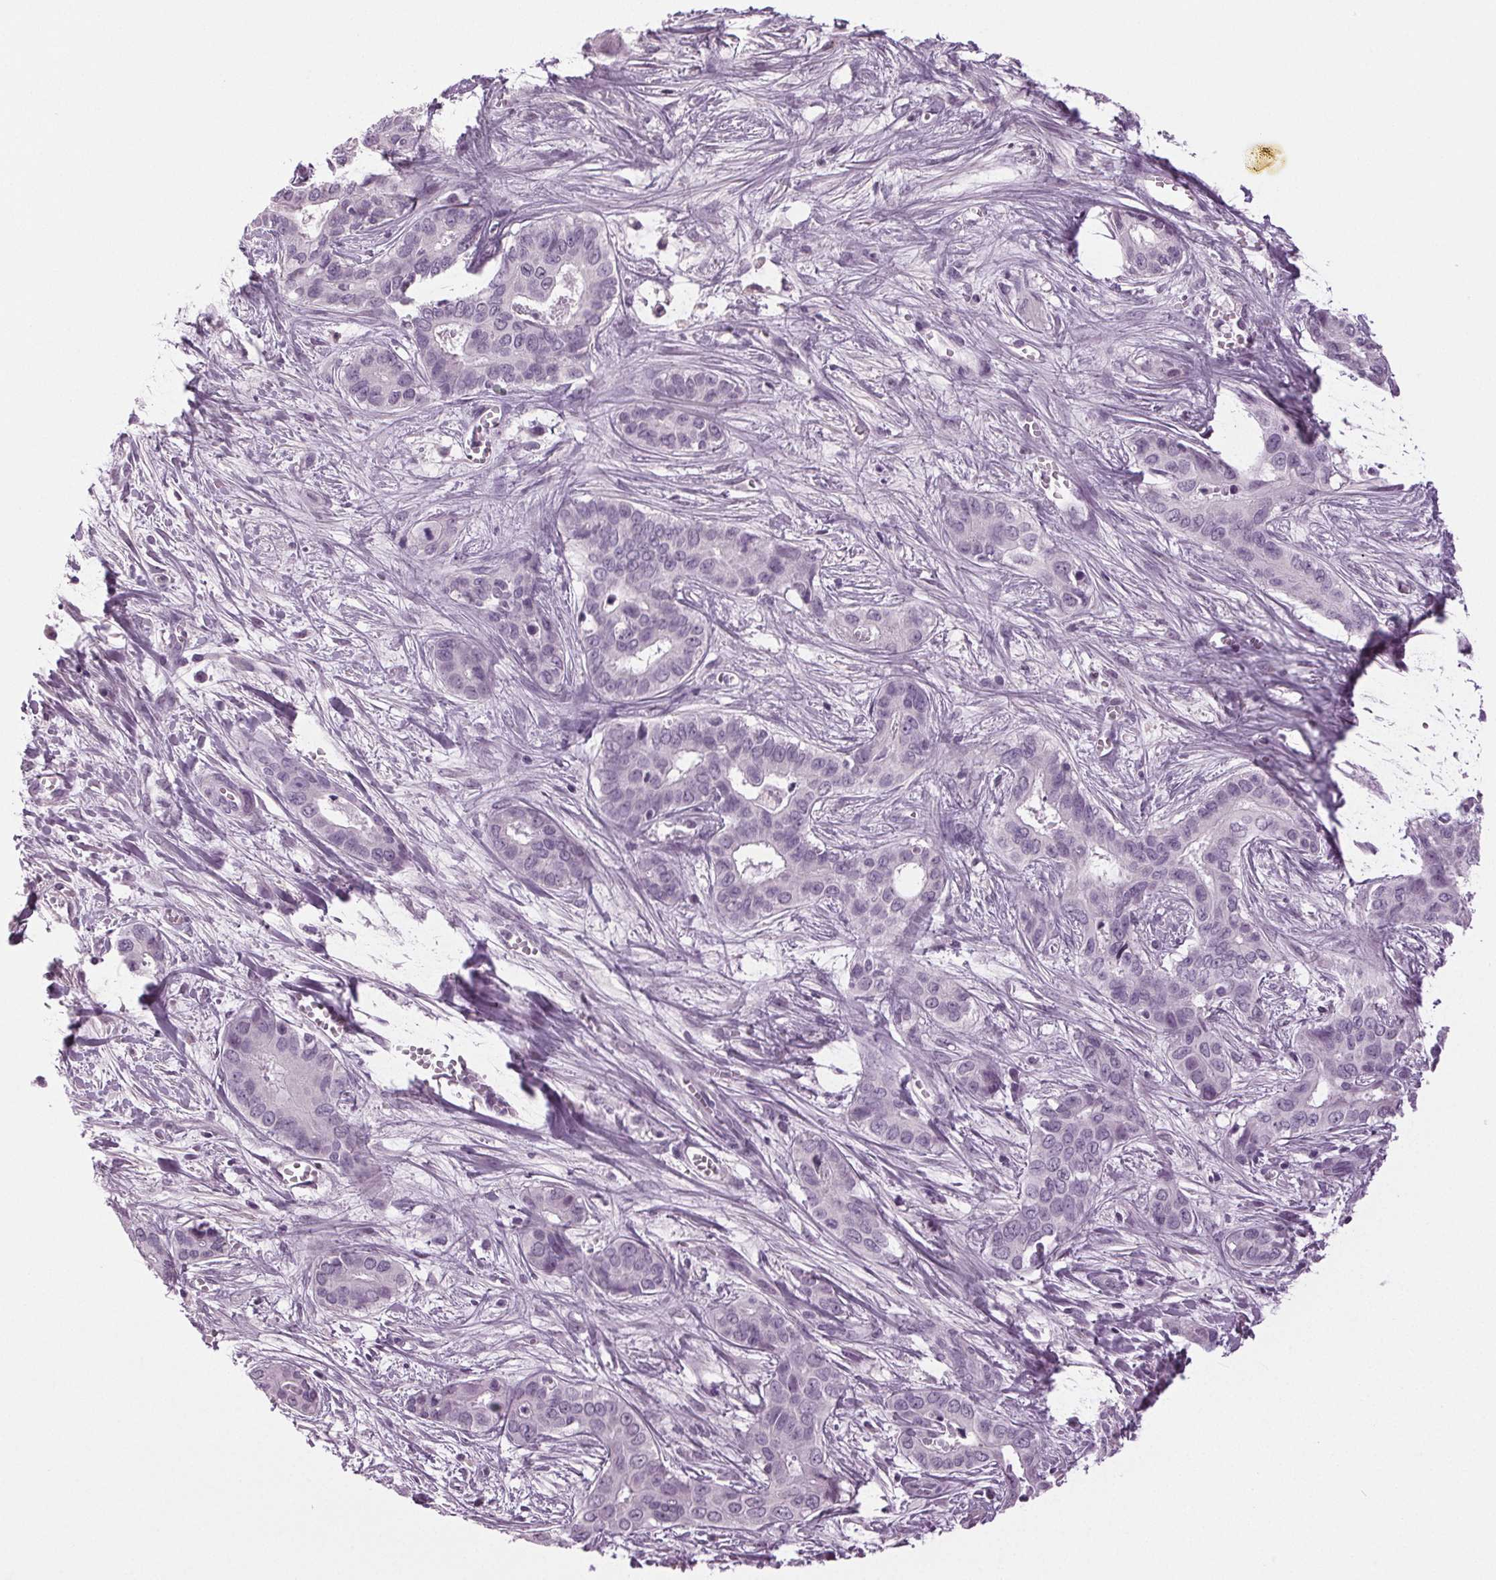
{"staining": {"intensity": "negative", "quantity": "none", "location": "none"}, "tissue": "liver cancer", "cell_type": "Tumor cells", "image_type": "cancer", "snomed": [{"axis": "morphology", "description": "Cholangiocarcinoma"}, {"axis": "topography", "description": "Liver"}], "caption": "This is an IHC image of human liver cancer. There is no staining in tumor cells.", "gene": "DNAH12", "patient": {"sex": "female", "age": 65}}